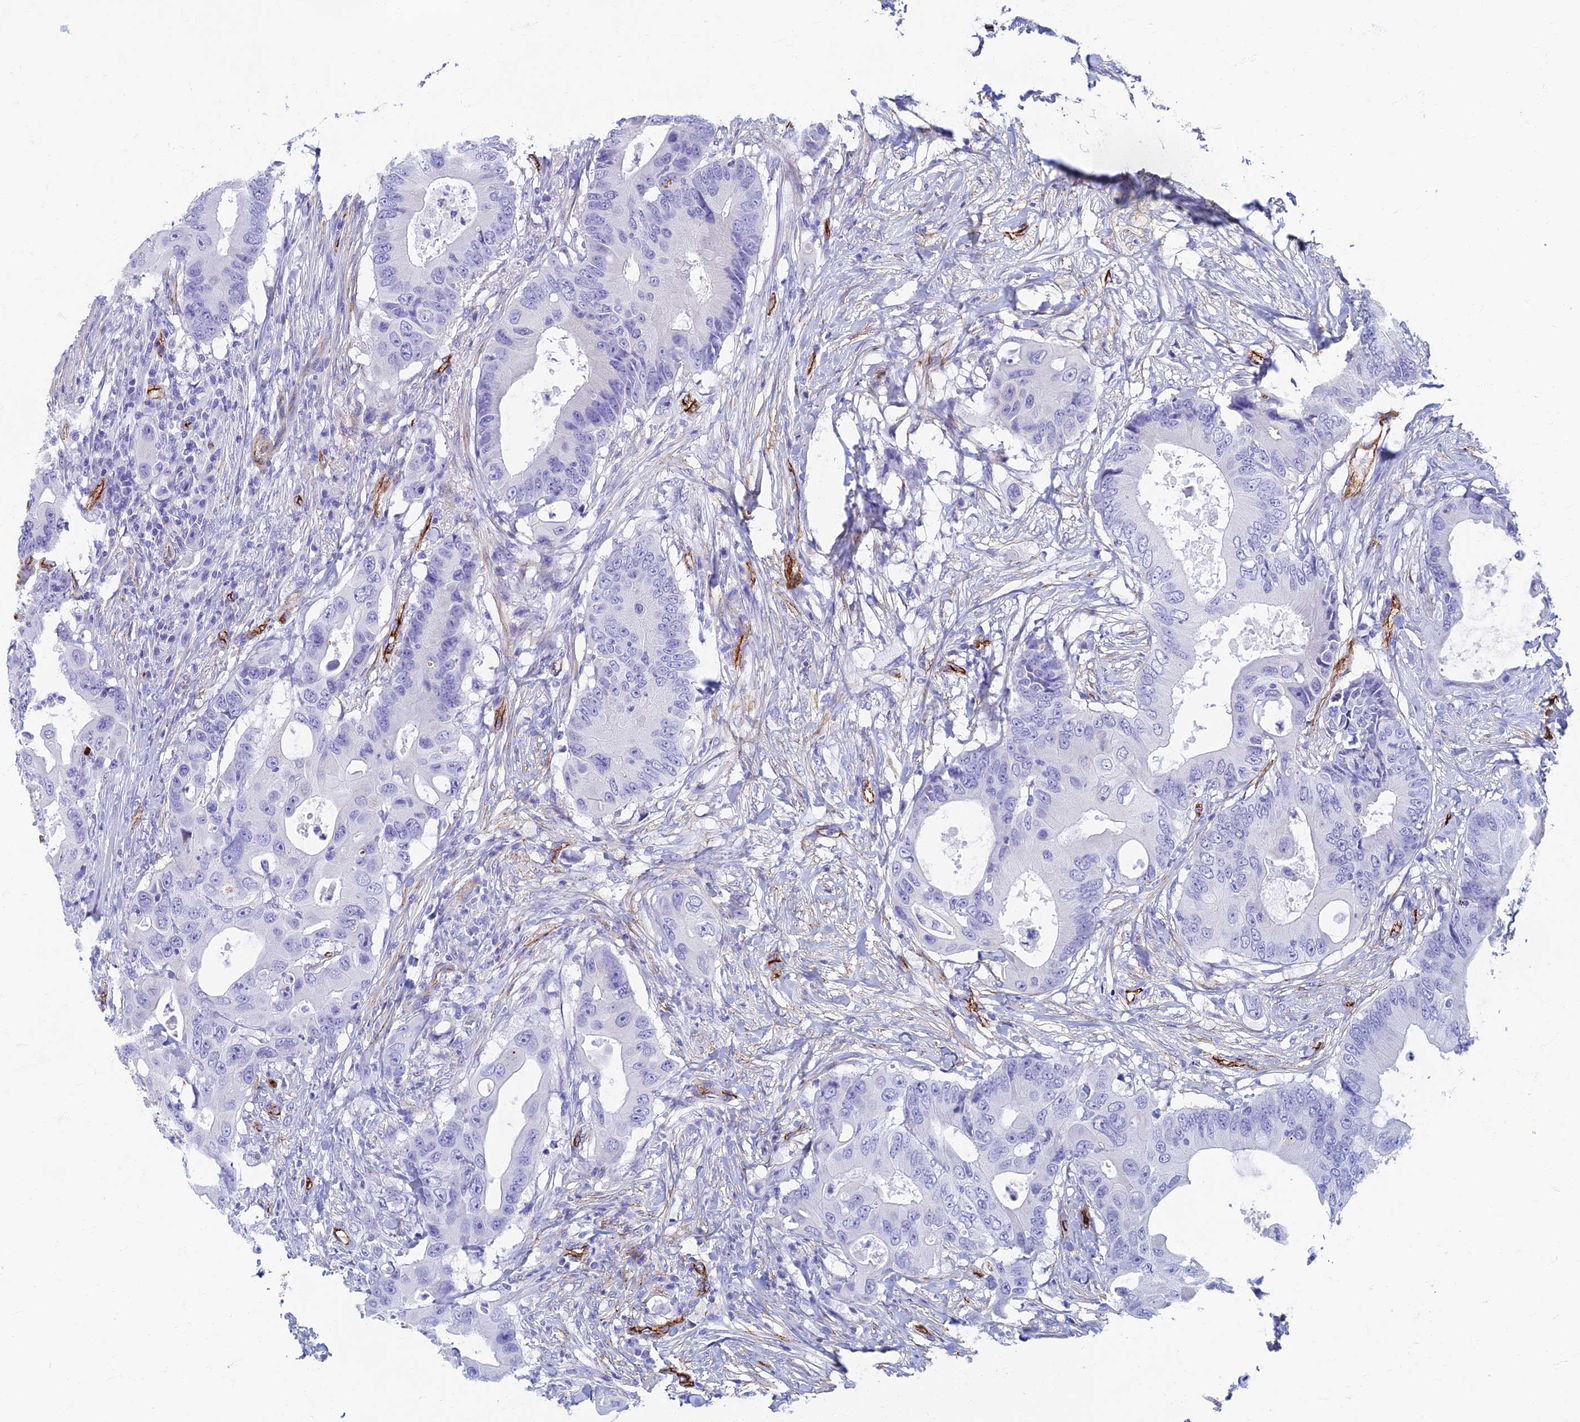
{"staining": {"intensity": "negative", "quantity": "none", "location": "none"}, "tissue": "colorectal cancer", "cell_type": "Tumor cells", "image_type": "cancer", "snomed": [{"axis": "morphology", "description": "Adenocarcinoma, NOS"}, {"axis": "topography", "description": "Colon"}], "caption": "Colorectal adenocarcinoma was stained to show a protein in brown. There is no significant expression in tumor cells.", "gene": "ETFRF1", "patient": {"sex": "male", "age": 71}}